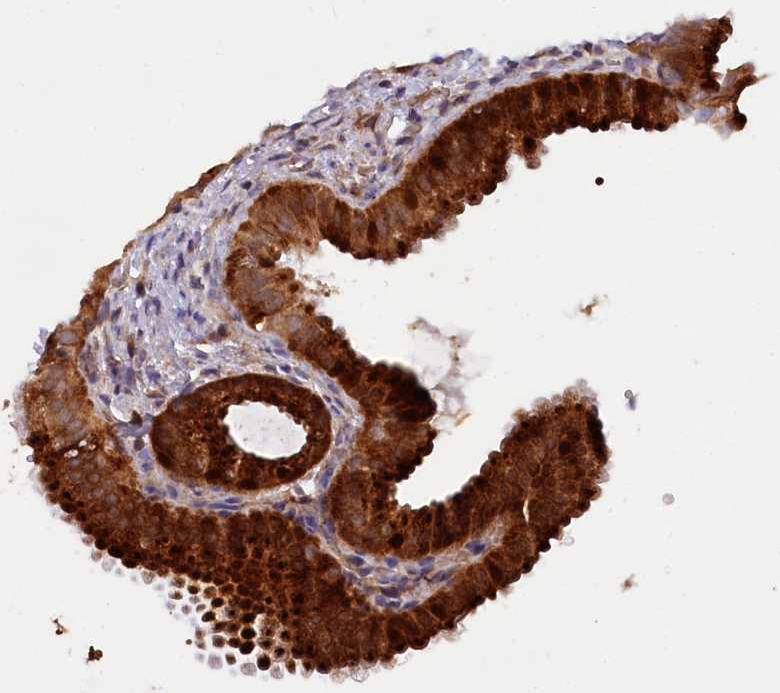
{"staining": {"intensity": "strong", "quantity": ">75%", "location": "cytoplasmic/membranous,nuclear"}, "tissue": "gallbladder", "cell_type": "Glandular cells", "image_type": "normal", "snomed": [{"axis": "morphology", "description": "Normal tissue, NOS"}, {"axis": "topography", "description": "Gallbladder"}], "caption": "The immunohistochemical stain shows strong cytoplasmic/membranous,nuclear expression in glandular cells of unremarkable gallbladder. The staining was performed using DAB to visualize the protein expression in brown, while the nuclei were stained in blue with hematoxylin (Magnification: 20x).", "gene": "PDZRN3", "patient": {"sex": "female", "age": 30}}